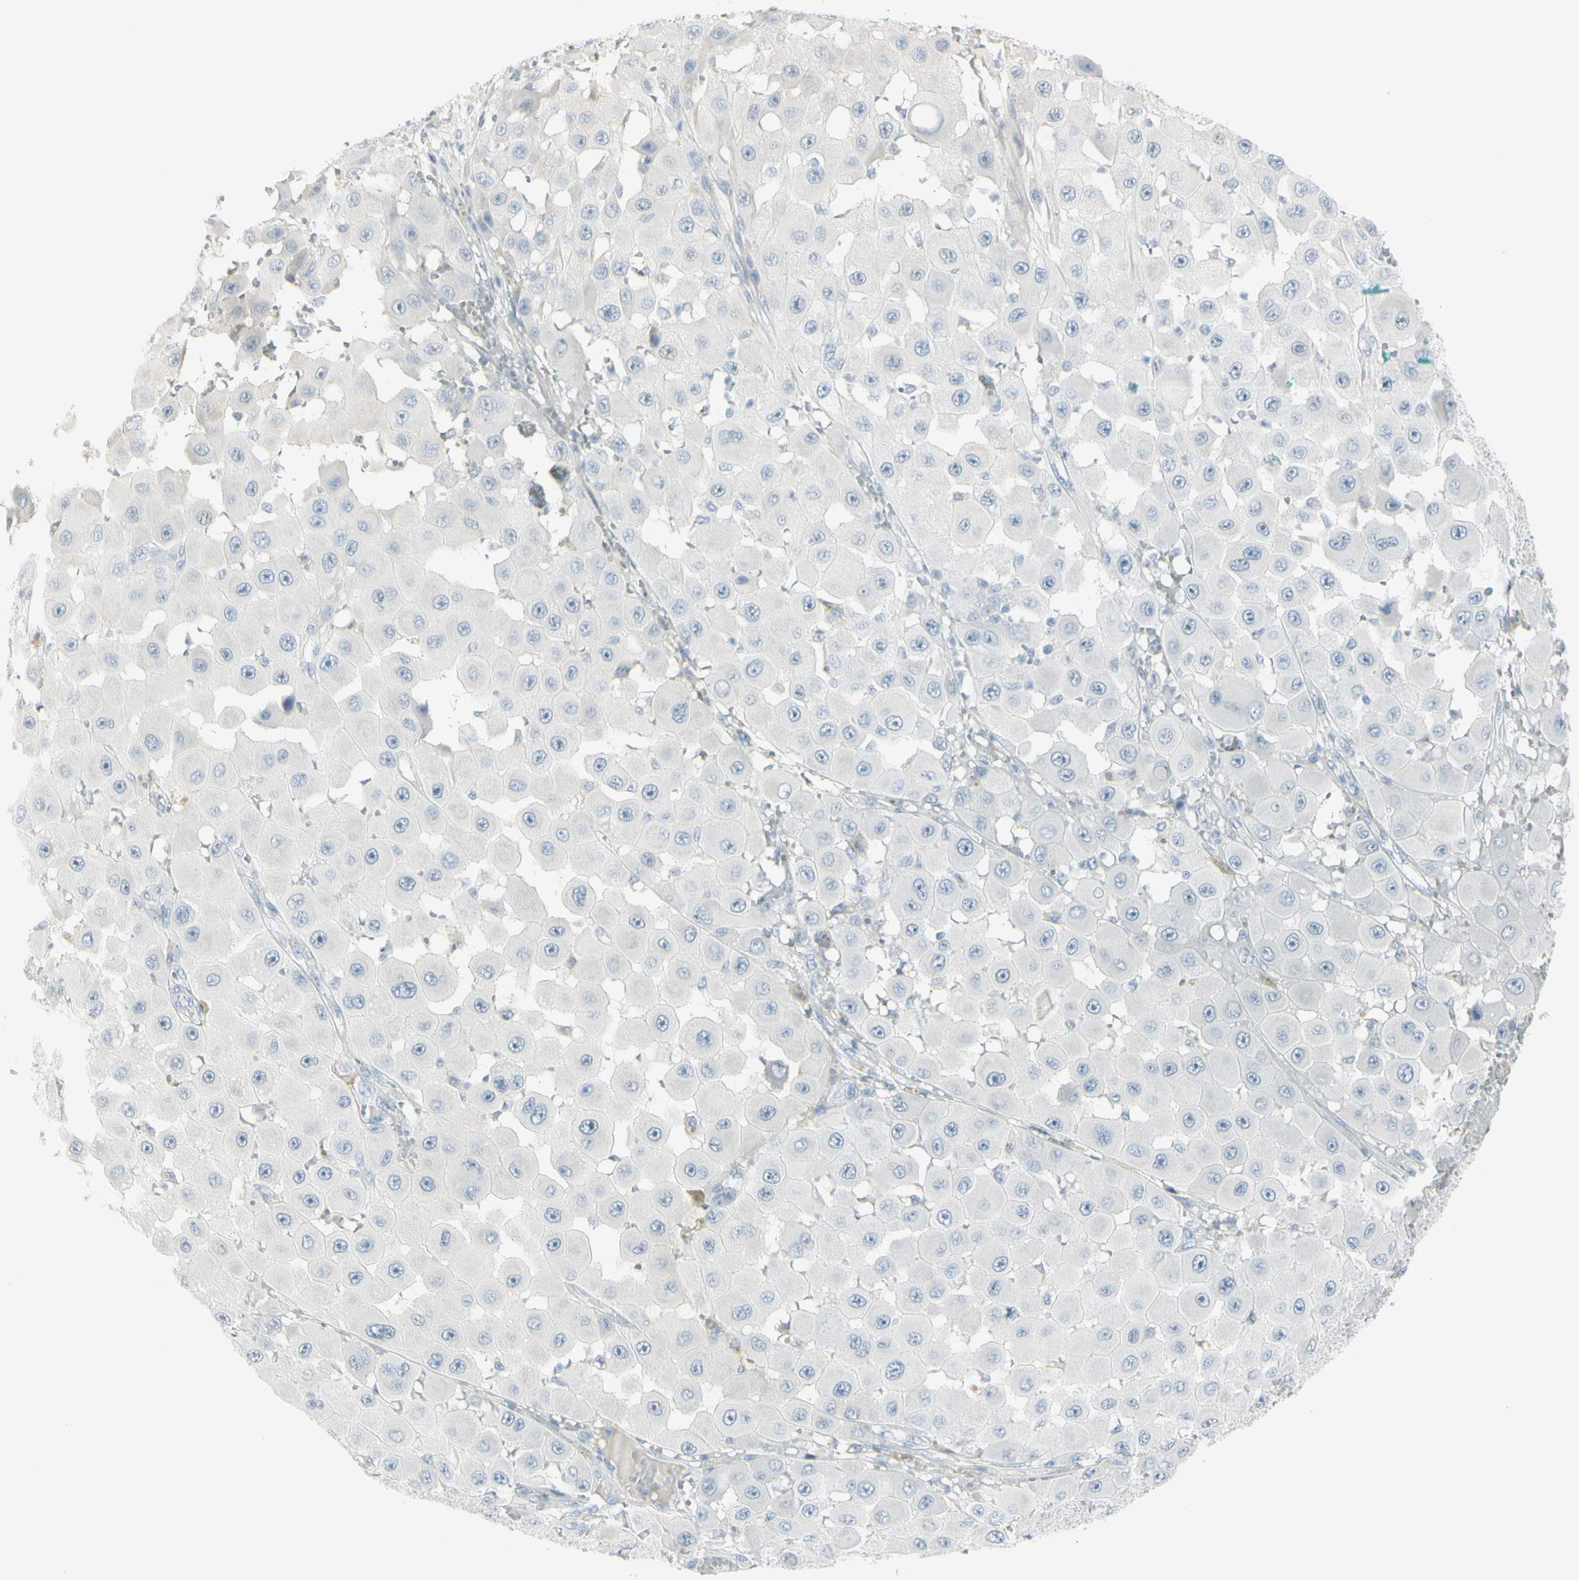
{"staining": {"intensity": "negative", "quantity": "none", "location": "none"}, "tissue": "melanoma", "cell_type": "Tumor cells", "image_type": "cancer", "snomed": [{"axis": "morphology", "description": "Malignant melanoma, NOS"}, {"axis": "topography", "description": "Skin"}], "caption": "The image shows no significant expression in tumor cells of melanoma.", "gene": "PIP", "patient": {"sex": "female", "age": 81}}